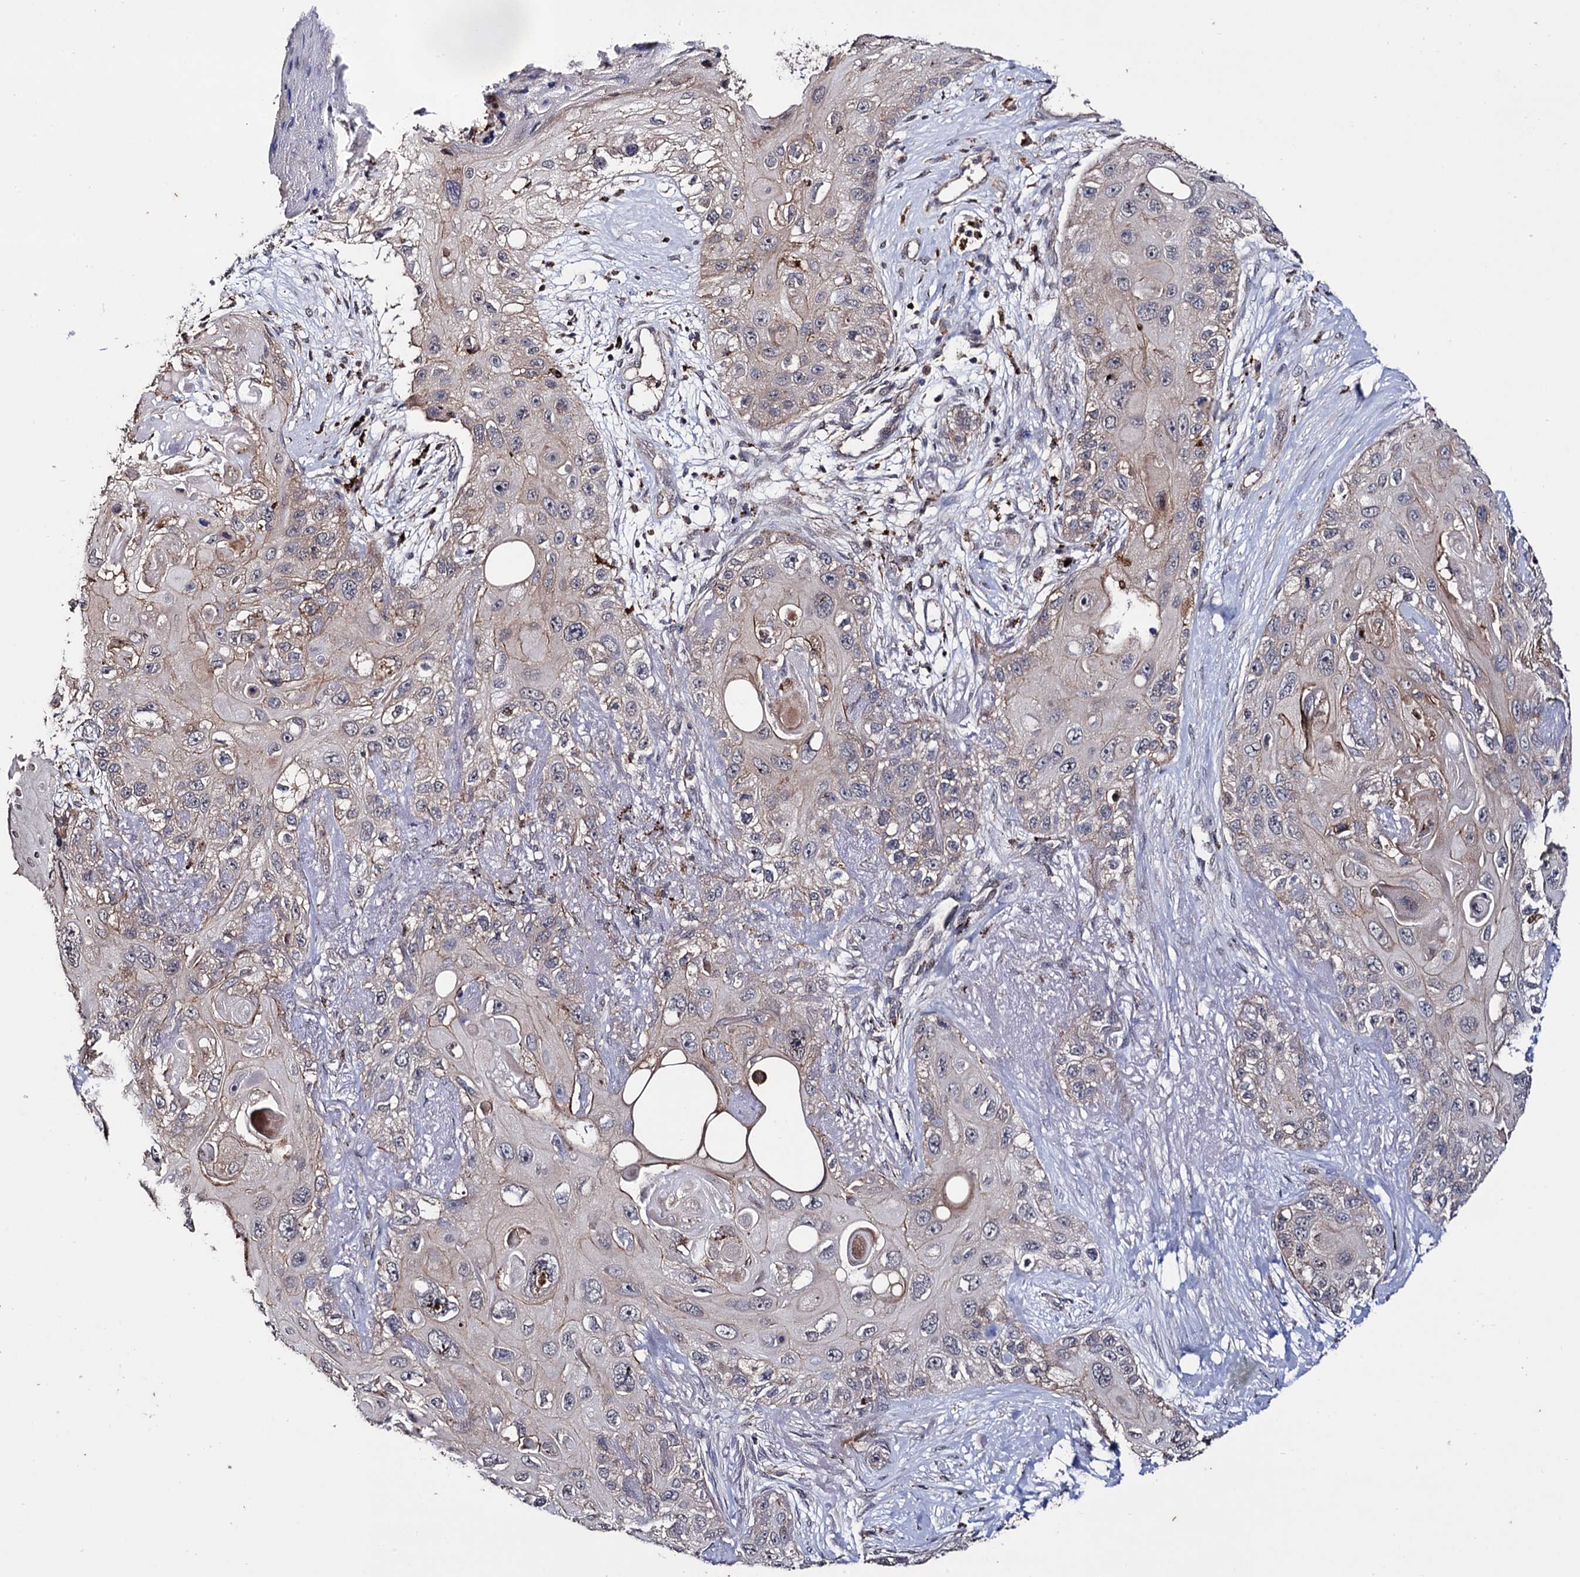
{"staining": {"intensity": "weak", "quantity": "<25%", "location": "cytoplasmic/membranous"}, "tissue": "skin cancer", "cell_type": "Tumor cells", "image_type": "cancer", "snomed": [{"axis": "morphology", "description": "Normal tissue, NOS"}, {"axis": "morphology", "description": "Squamous cell carcinoma, NOS"}, {"axis": "topography", "description": "Skin"}], "caption": "An IHC image of squamous cell carcinoma (skin) is shown. There is no staining in tumor cells of squamous cell carcinoma (skin). The staining is performed using DAB (3,3'-diaminobenzidine) brown chromogen with nuclei counter-stained in using hematoxylin.", "gene": "MICAL2", "patient": {"sex": "male", "age": 72}}